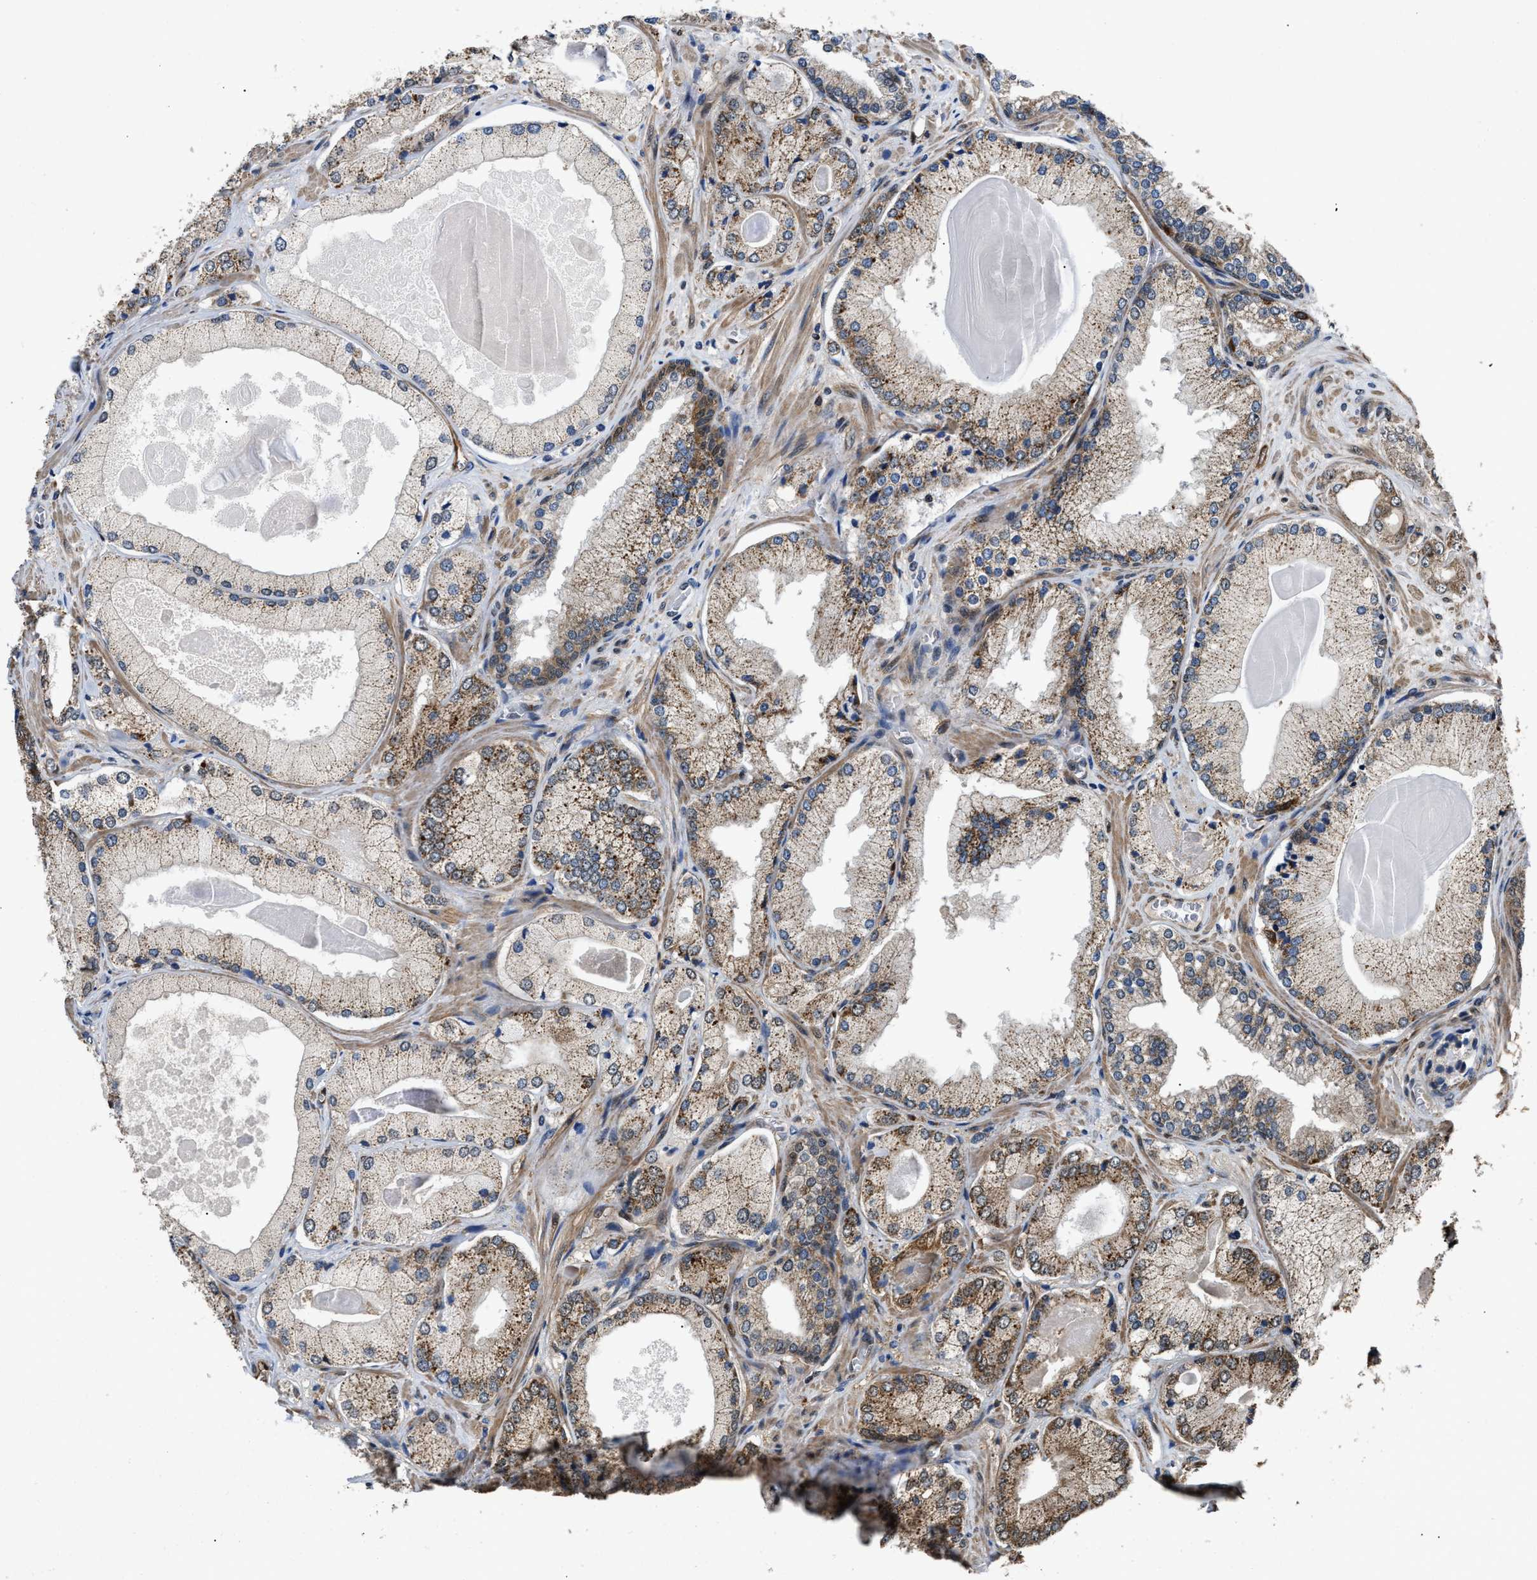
{"staining": {"intensity": "moderate", "quantity": ">75%", "location": "cytoplasmic/membranous"}, "tissue": "prostate cancer", "cell_type": "Tumor cells", "image_type": "cancer", "snomed": [{"axis": "morphology", "description": "Adenocarcinoma, Low grade"}, {"axis": "topography", "description": "Prostate"}], "caption": "A histopathology image of human prostate cancer (low-grade adenocarcinoma) stained for a protein displays moderate cytoplasmic/membranous brown staining in tumor cells.", "gene": "PPA1", "patient": {"sex": "male", "age": 65}}